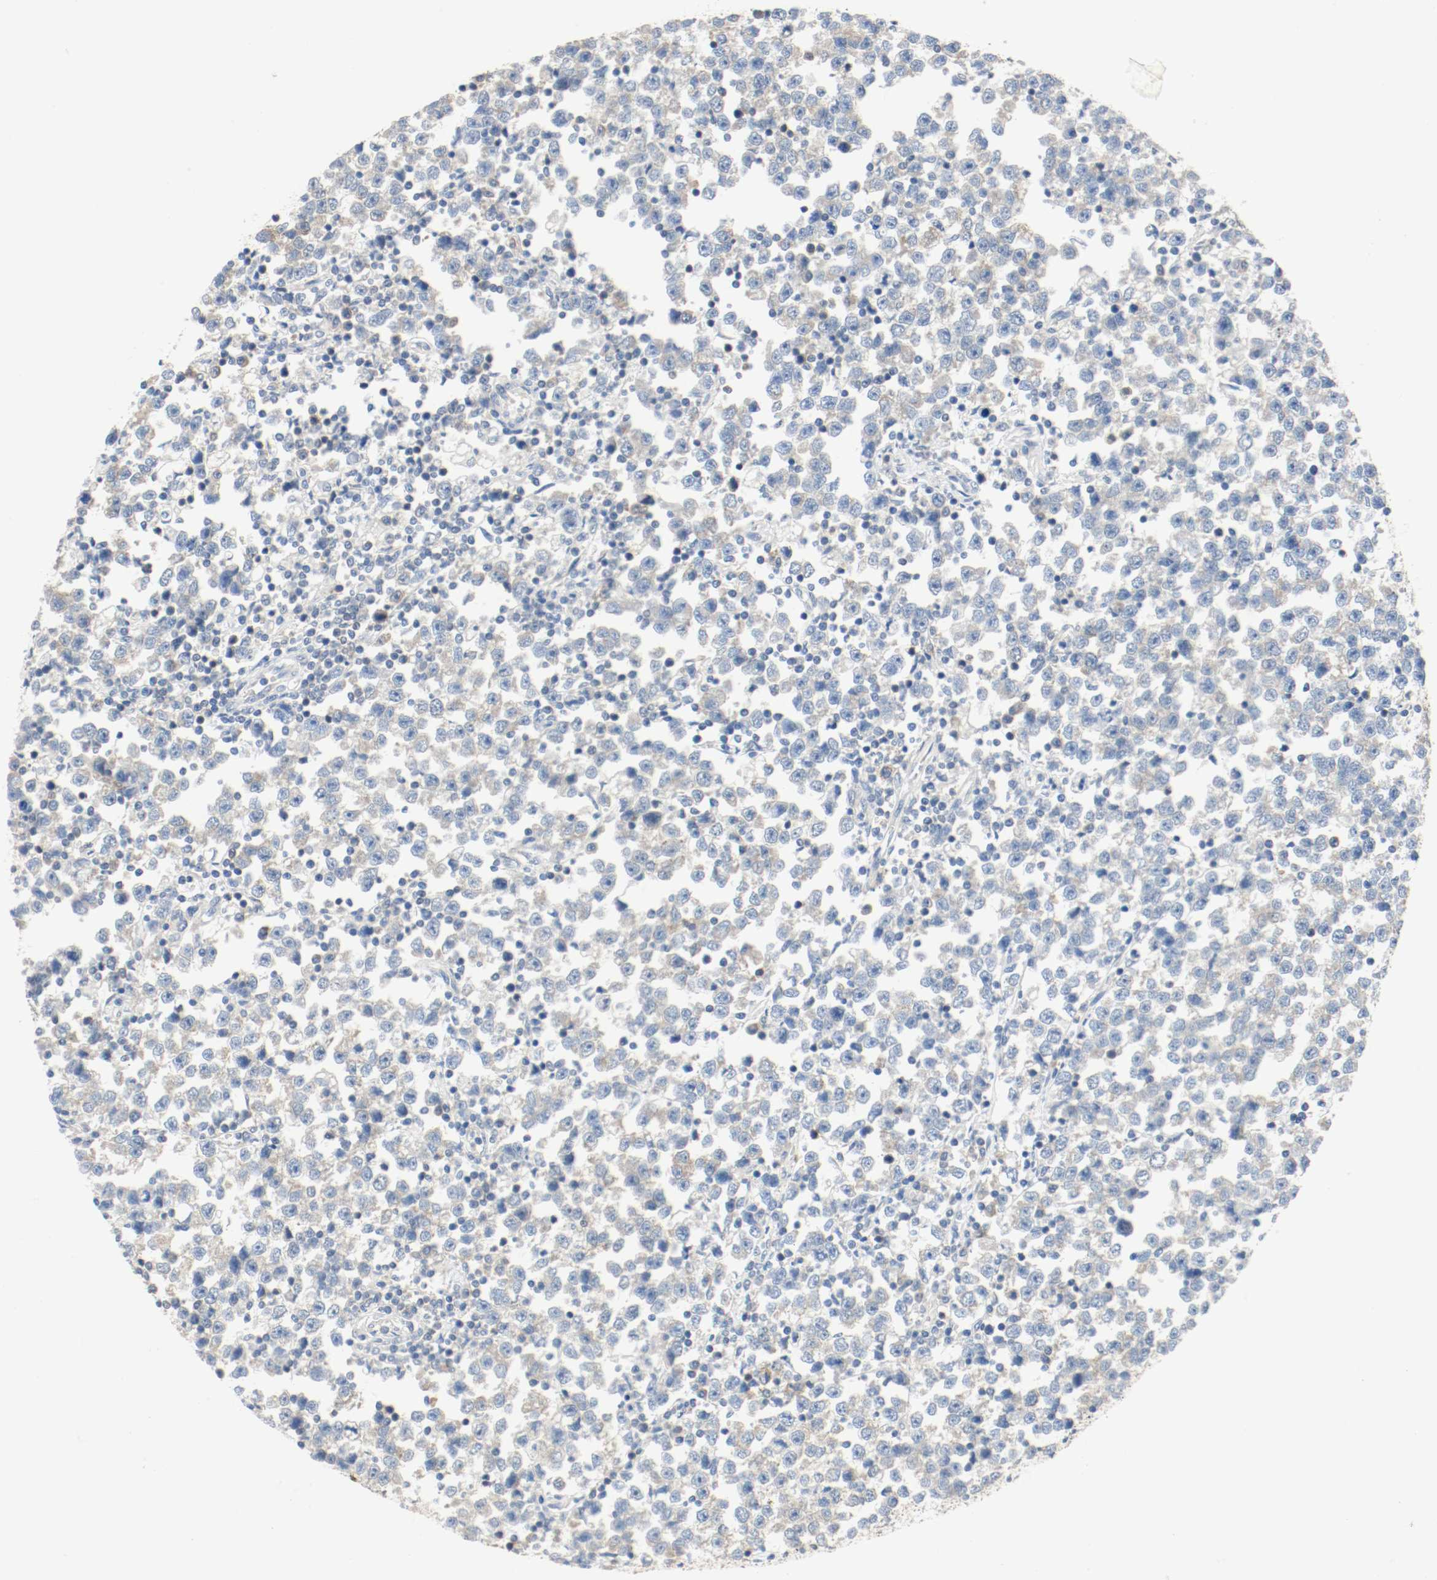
{"staining": {"intensity": "weak", "quantity": "25%-75%", "location": "cytoplasmic/membranous"}, "tissue": "testis cancer", "cell_type": "Tumor cells", "image_type": "cancer", "snomed": [{"axis": "morphology", "description": "Seminoma, NOS"}, {"axis": "topography", "description": "Testis"}], "caption": "Weak cytoplasmic/membranous positivity for a protein is appreciated in approximately 25%-75% of tumor cells of seminoma (testis) using IHC.", "gene": "PPME1", "patient": {"sex": "male", "age": 43}}